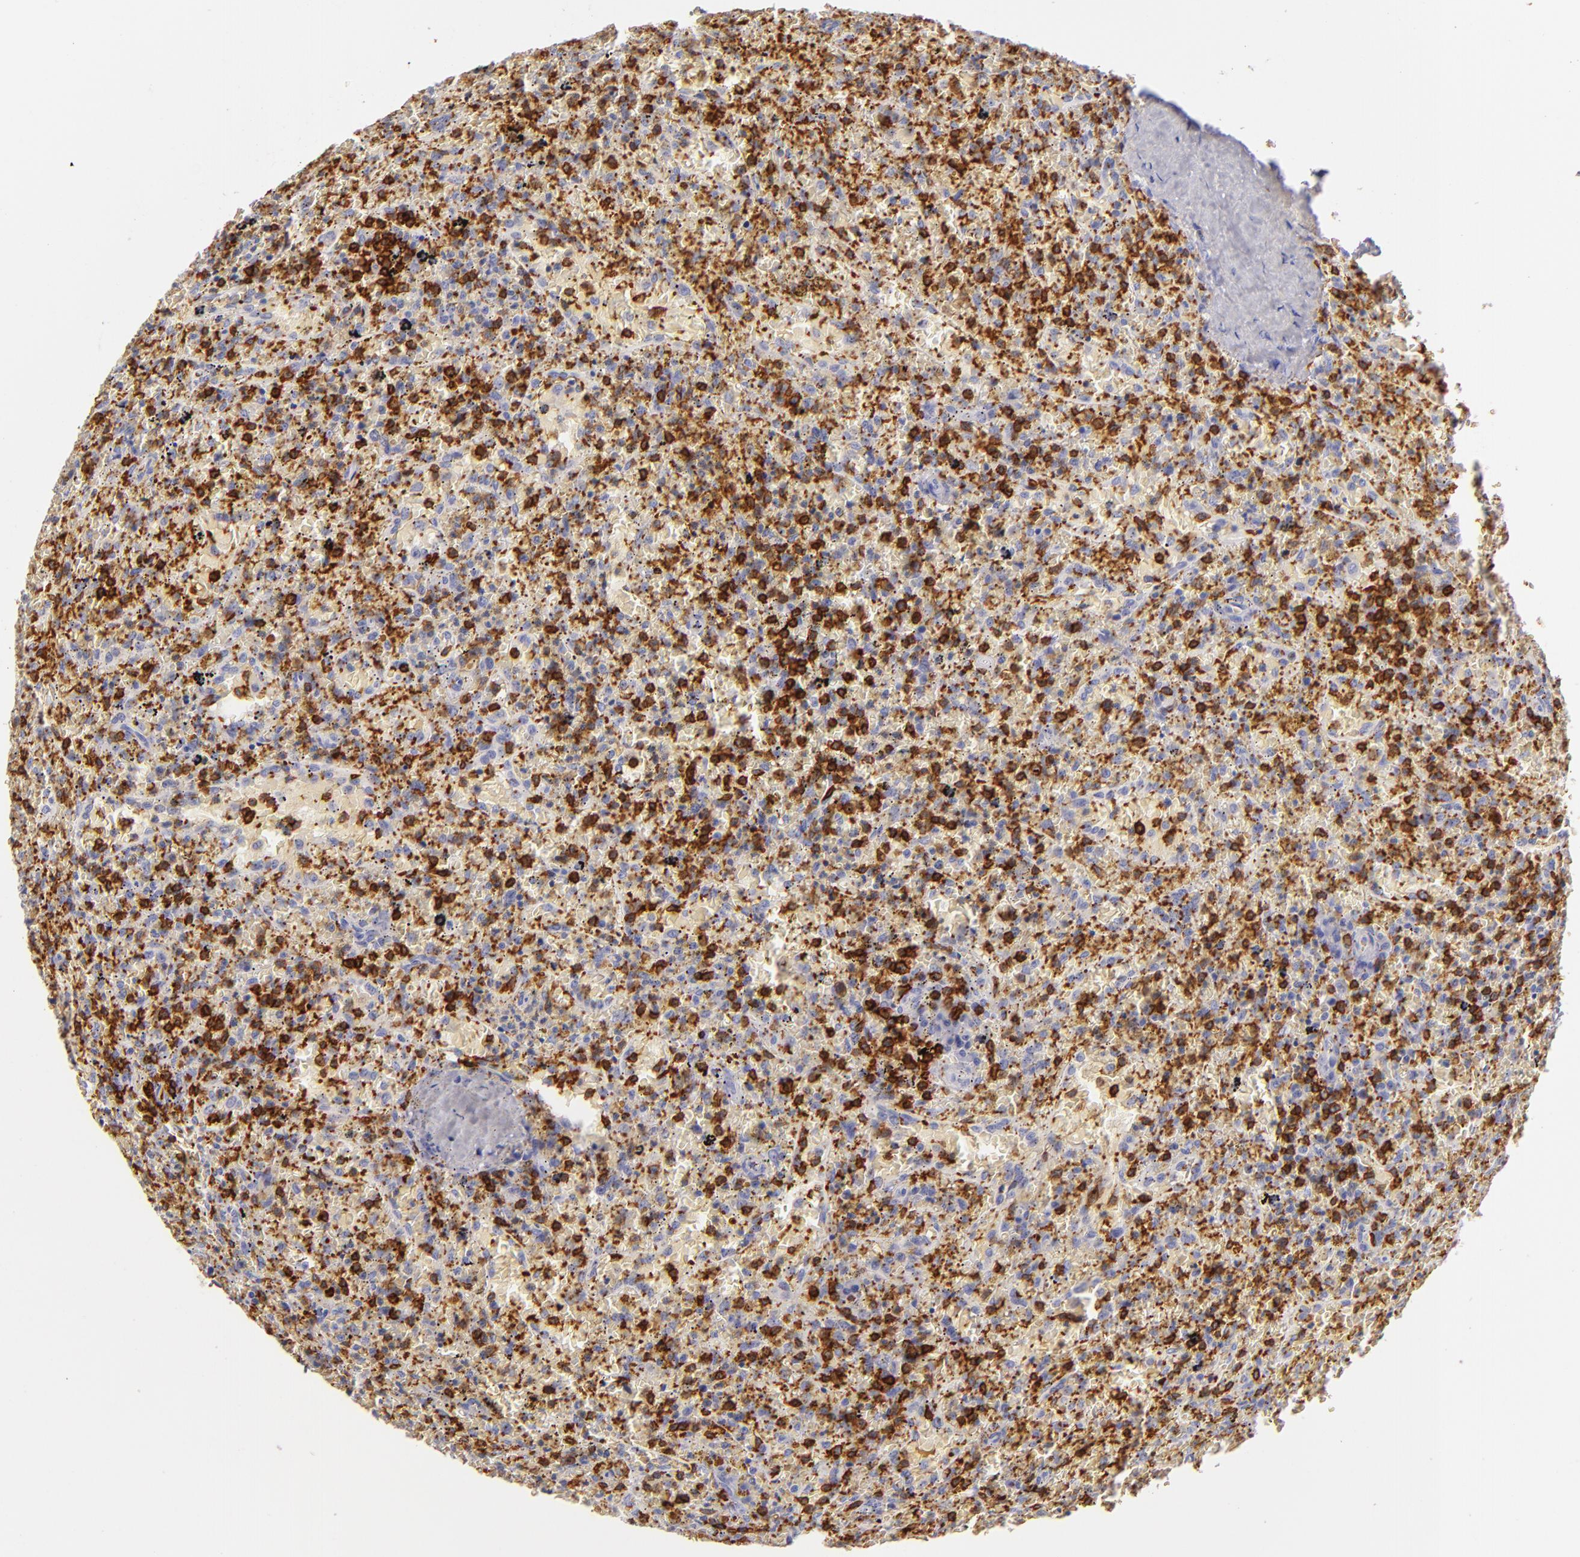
{"staining": {"intensity": "strong", "quantity": ">75%", "location": "nuclear"}, "tissue": "lymphoma", "cell_type": "Tumor cells", "image_type": "cancer", "snomed": [{"axis": "morphology", "description": "Malignant lymphoma, non-Hodgkin's type, High grade"}, {"axis": "topography", "description": "Spleen"}, {"axis": "topography", "description": "Lymph node"}], "caption": "Malignant lymphoma, non-Hodgkin's type (high-grade) was stained to show a protein in brown. There is high levels of strong nuclear expression in approximately >75% of tumor cells. (DAB (3,3'-diaminobenzidine) IHC with brightfield microscopy, high magnification).", "gene": "LAT", "patient": {"sex": "female", "age": 70}}